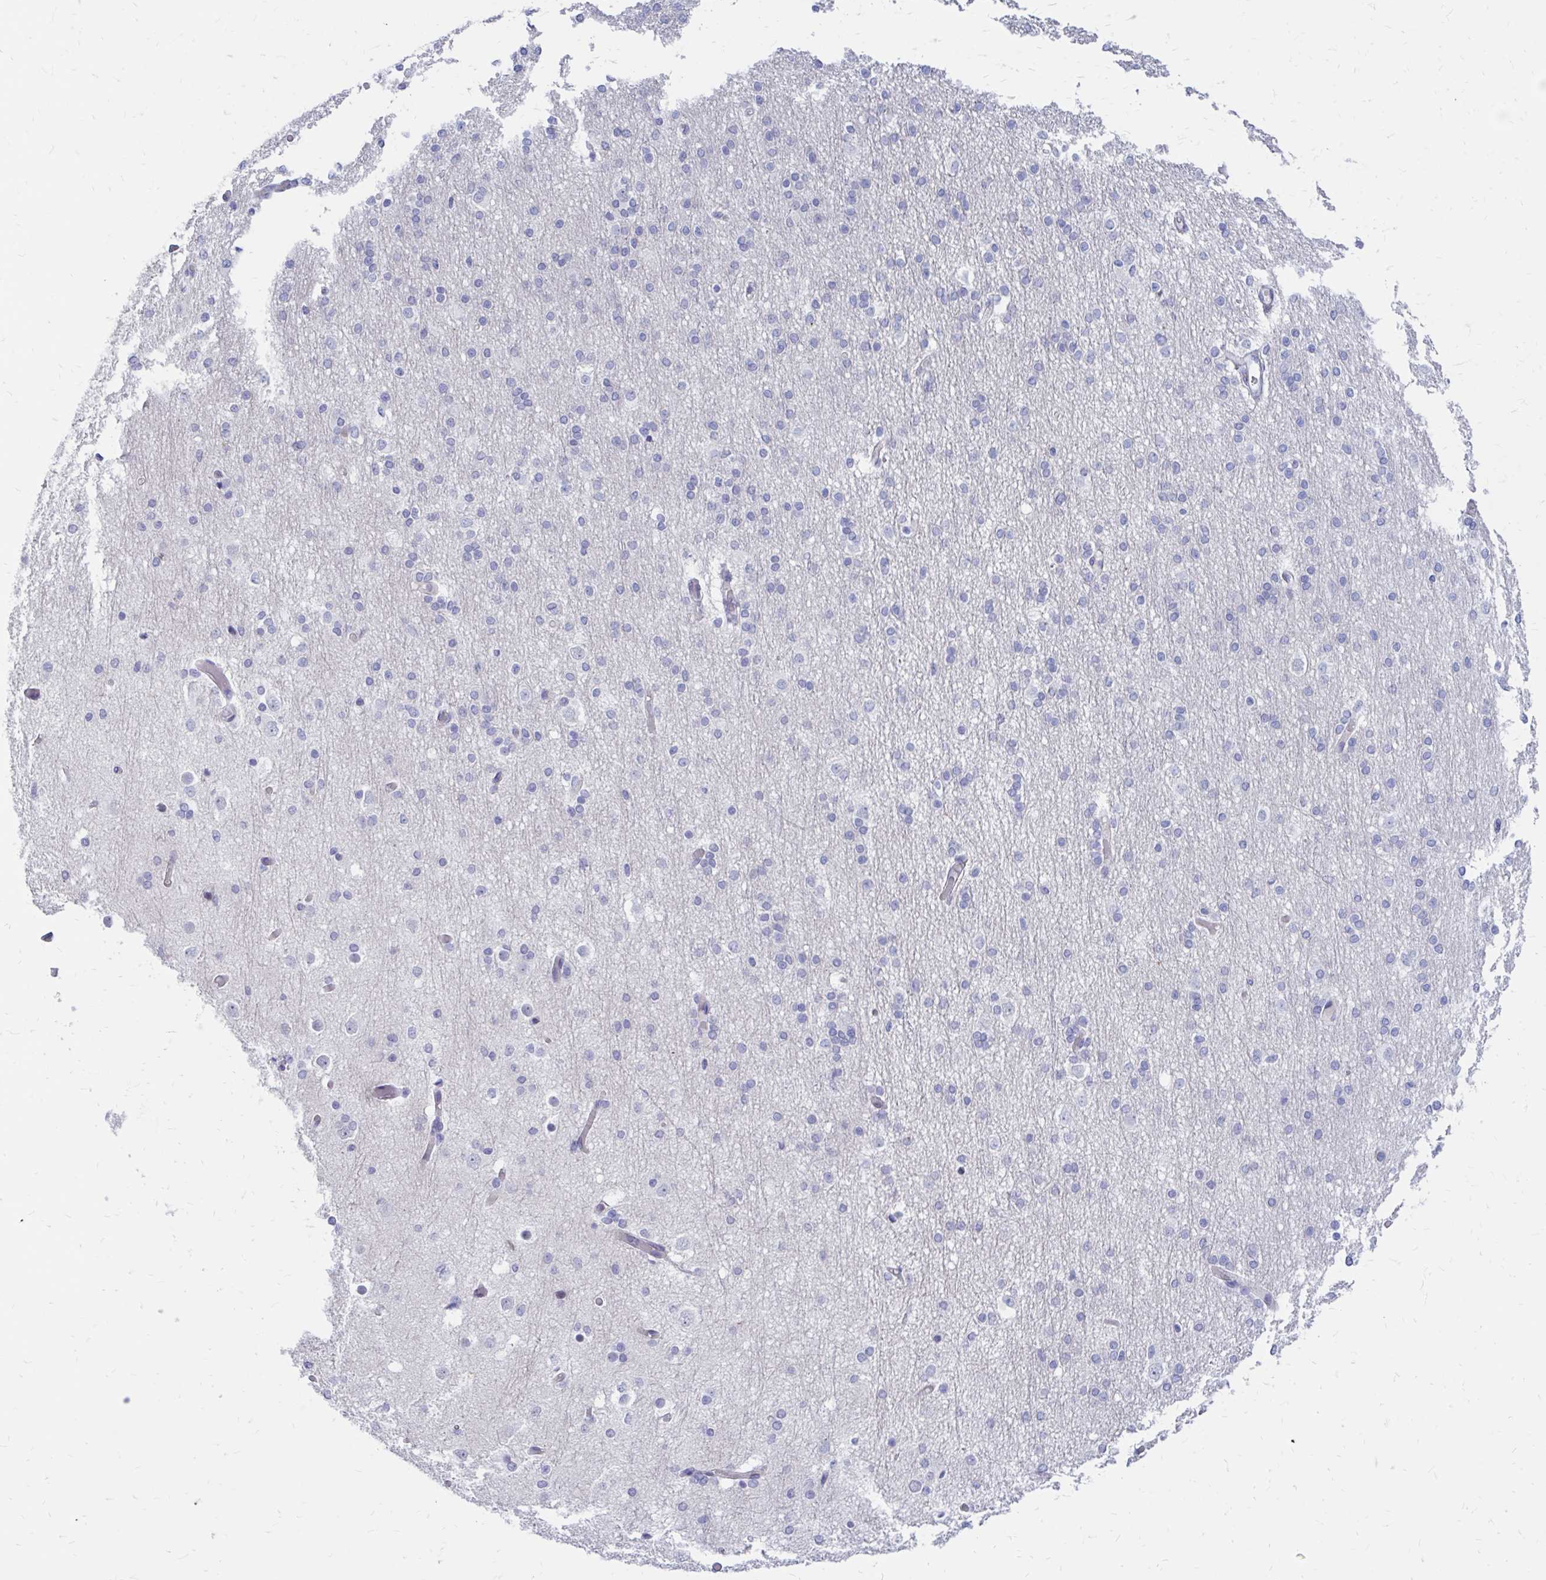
{"staining": {"intensity": "negative", "quantity": "none", "location": "none"}, "tissue": "cerebral cortex", "cell_type": "Endothelial cells", "image_type": "normal", "snomed": [{"axis": "morphology", "description": "Normal tissue, NOS"}, {"axis": "morphology", "description": "Inflammation, NOS"}, {"axis": "topography", "description": "Cerebral cortex"}], "caption": "An IHC image of unremarkable cerebral cortex is shown. There is no staining in endothelial cells of cerebral cortex. Nuclei are stained in blue.", "gene": "IGSF5", "patient": {"sex": "male", "age": 6}}